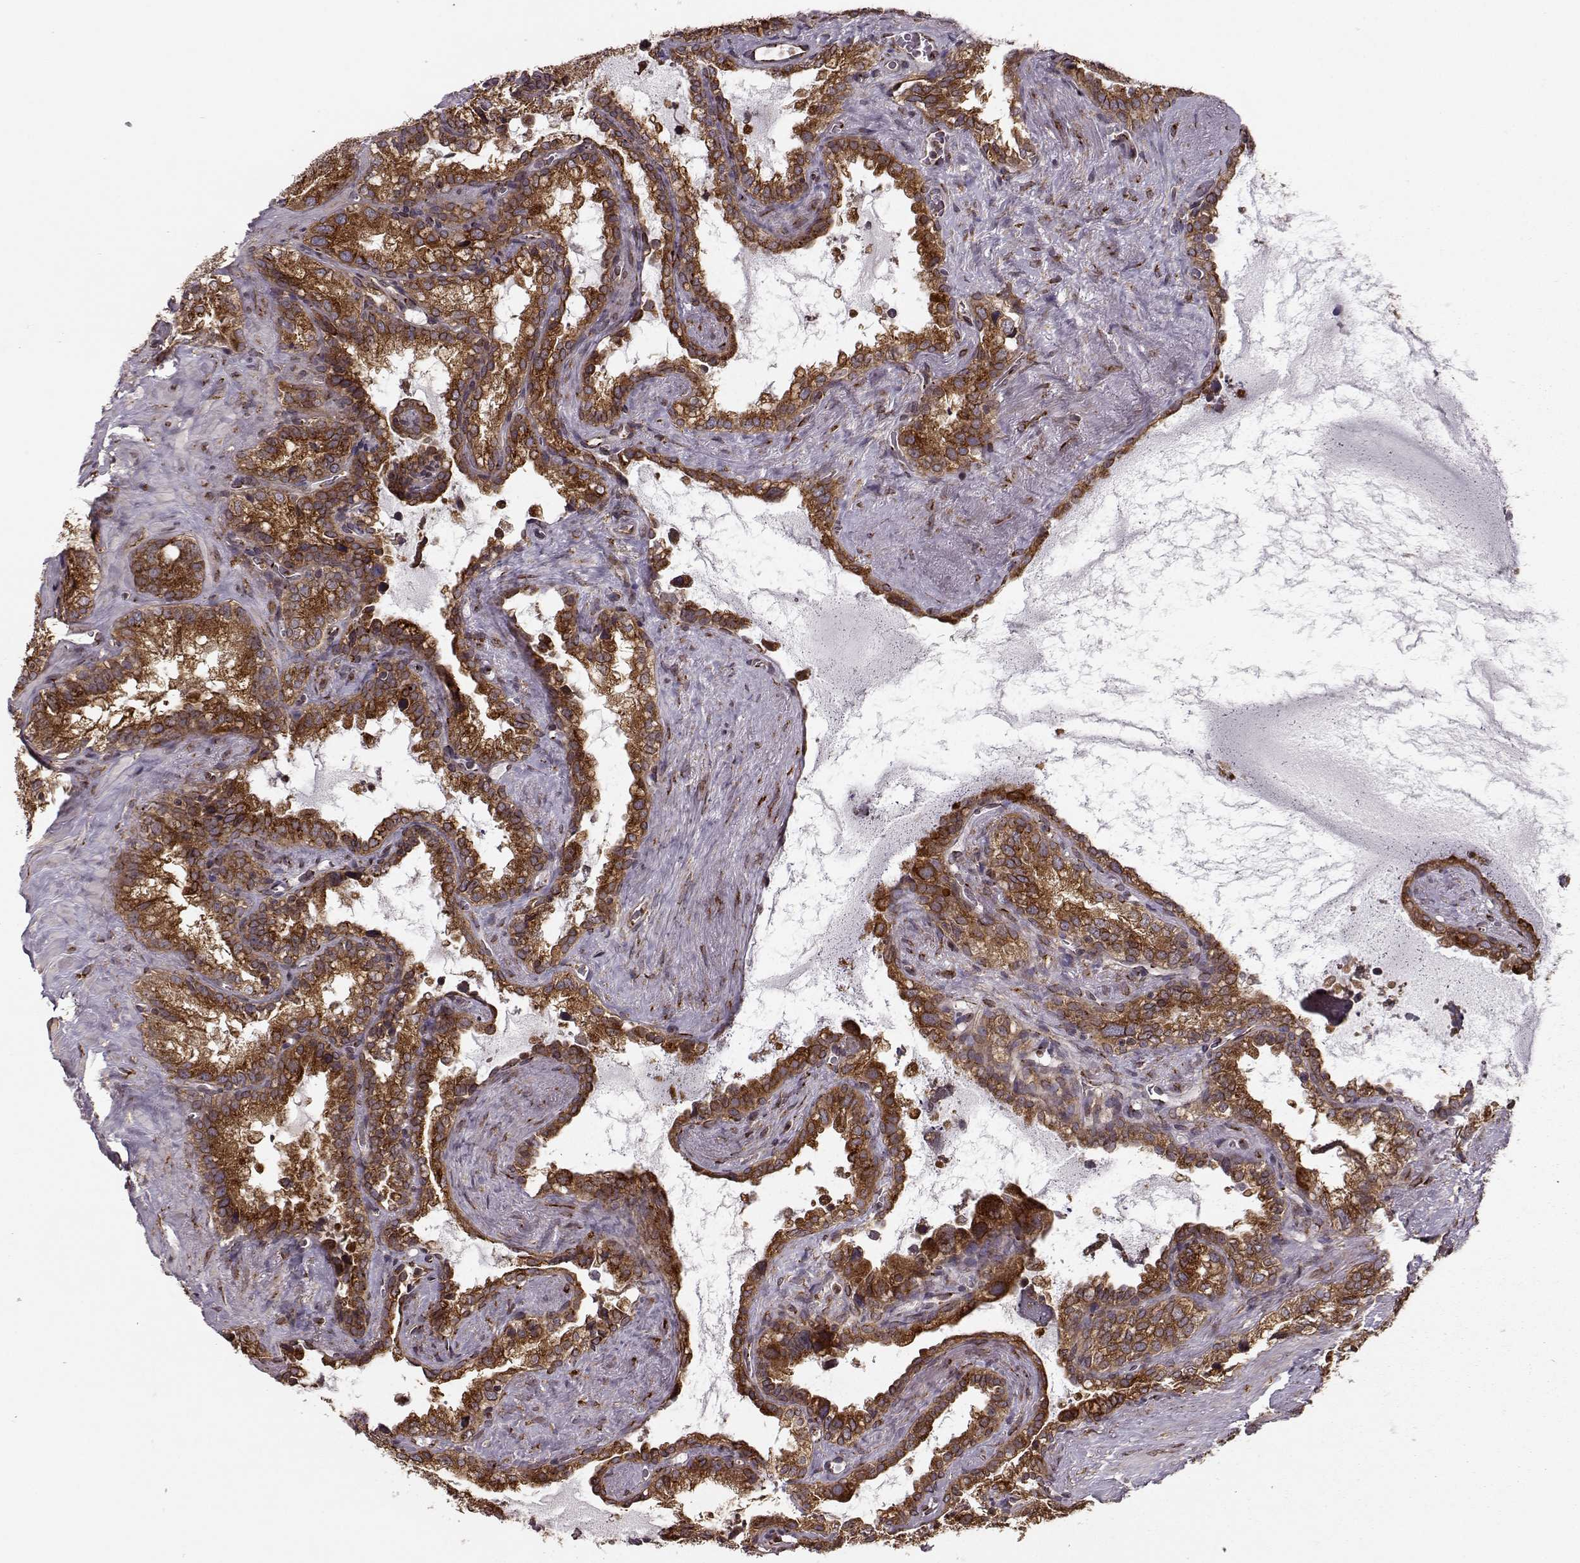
{"staining": {"intensity": "strong", "quantity": "25%-75%", "location": "cytoplasmic/membranous"}, "tissue": "seminal vesicle", "cell_type": "Glandular cells", "image_type": "normal", "snomed": [{"axis": "morphology", "description": "Normal tissue, NOS"}, {"axis": "topography", "description": "Seminal veicle"}], "caption": "Approximately 25%-75% of glandular cells in benign human seminal vesicle show strong cytoplasmic/membranous protein positivity as visualized by brown immunohistochemical staining.", "gene": "YIPF5", "patient": {"sex": "male", "age": 71}}